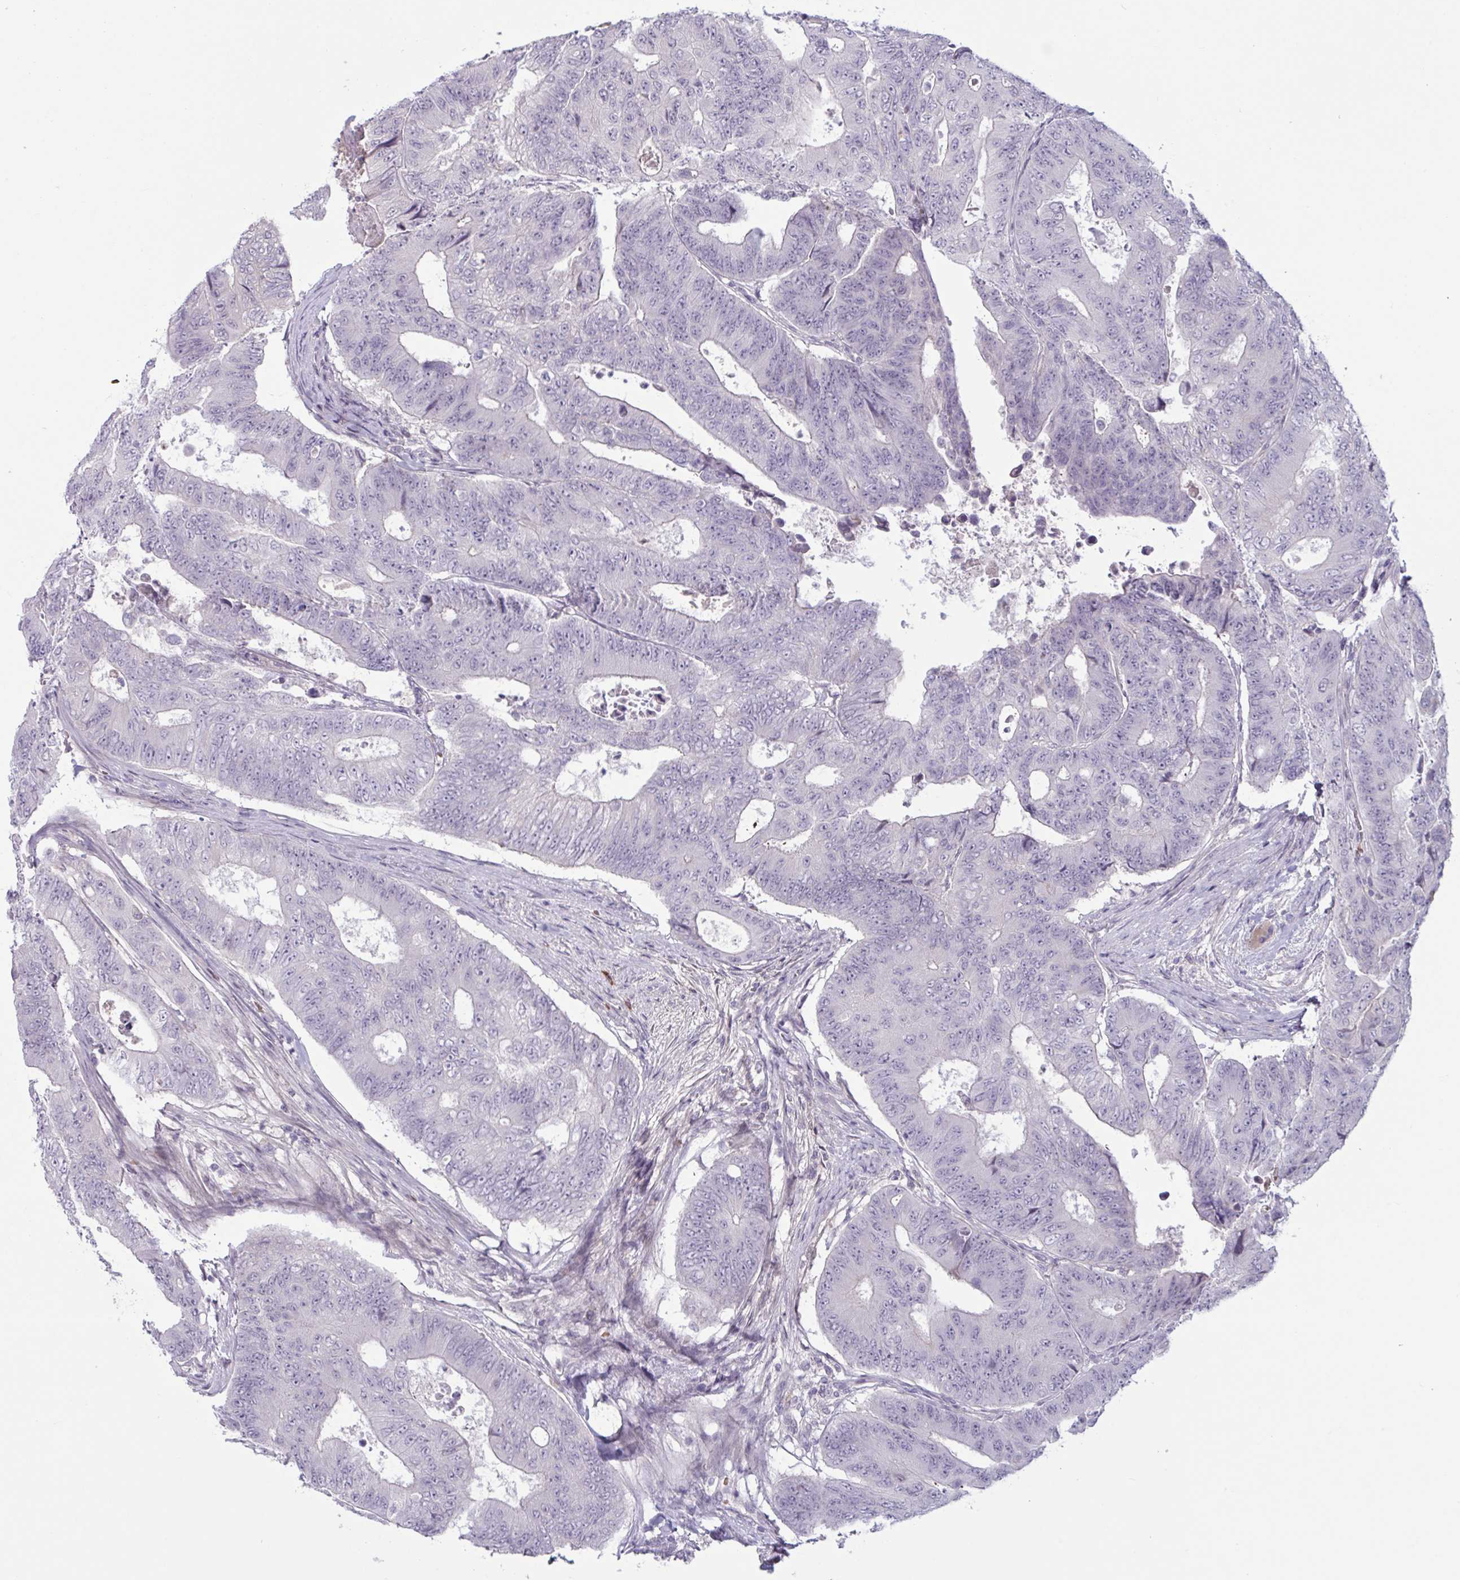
{"staining": {"intensity": "negative", "quantity": "none", "location": "none"}, "tissue": "colorectal cancer", "cell_type": "Tumor cells", "image_type": "cancer", "snomed": [{"axis": "morphology", "description": "Adenocarcinoma, NOS"}, {"axis": "topography", "description": "Colon"}], "caption": "There is no significant expression in tumor cells of adenocarcinoma (colorectal).", "gene": "RFPL4B", "patient": {"sex": "female", "age": 48}}